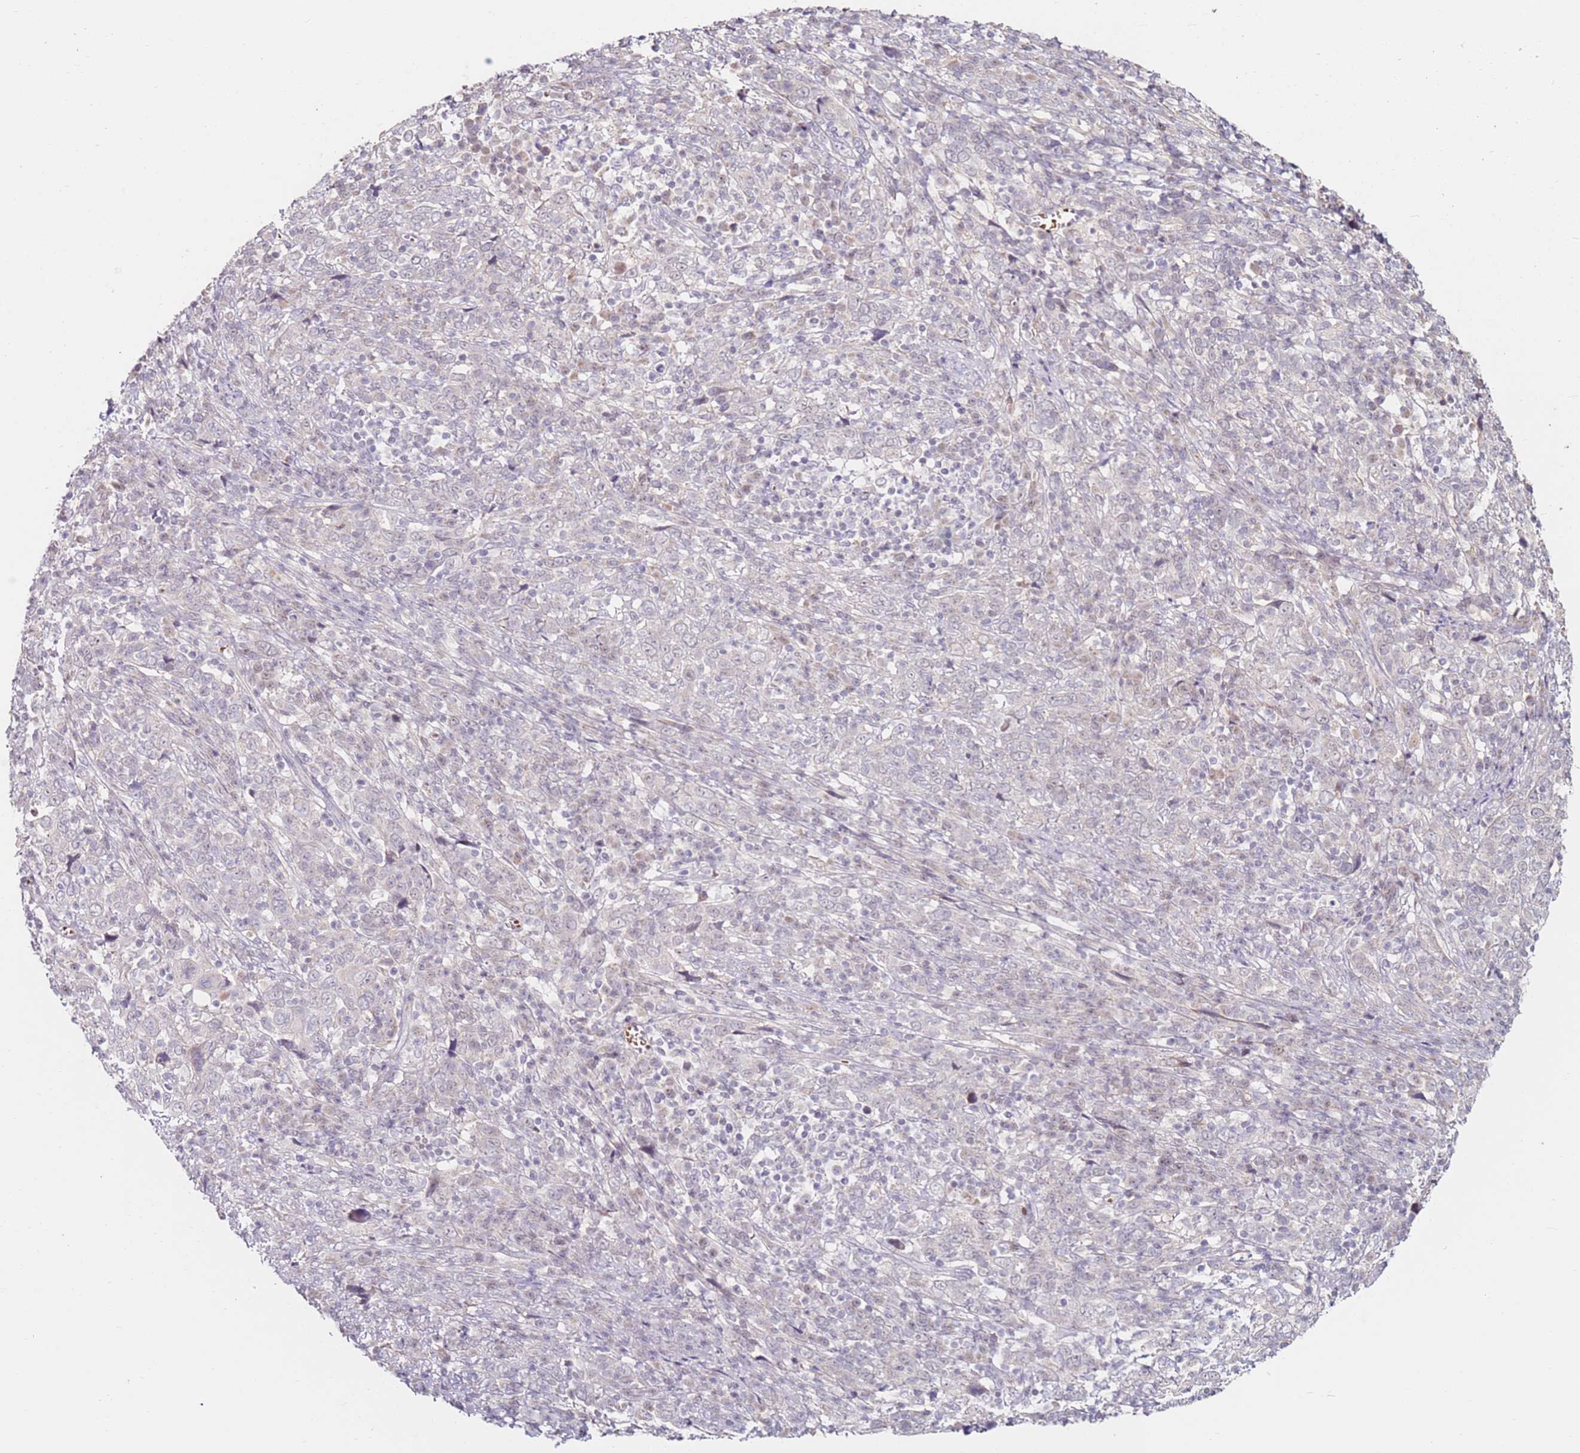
{"staining": {"intensity": "negative", "quantity": "none", "location": "none"}, "tissue": "cervical cancer", "cell_type": "Tumor cells", "image_type": "cancer", "snomed": [{"axis": "morphology", "description": "Squamous cell carcinoma, NOS"}, {"axis": "topography", "description": "Cervix"}], "caption": "Cervical squamous cell carcinoma stained for a protein using IHC reveals no staining tumor cells.", "gene": "RARS2", "patient": {"sex": "female", "age": 46}}